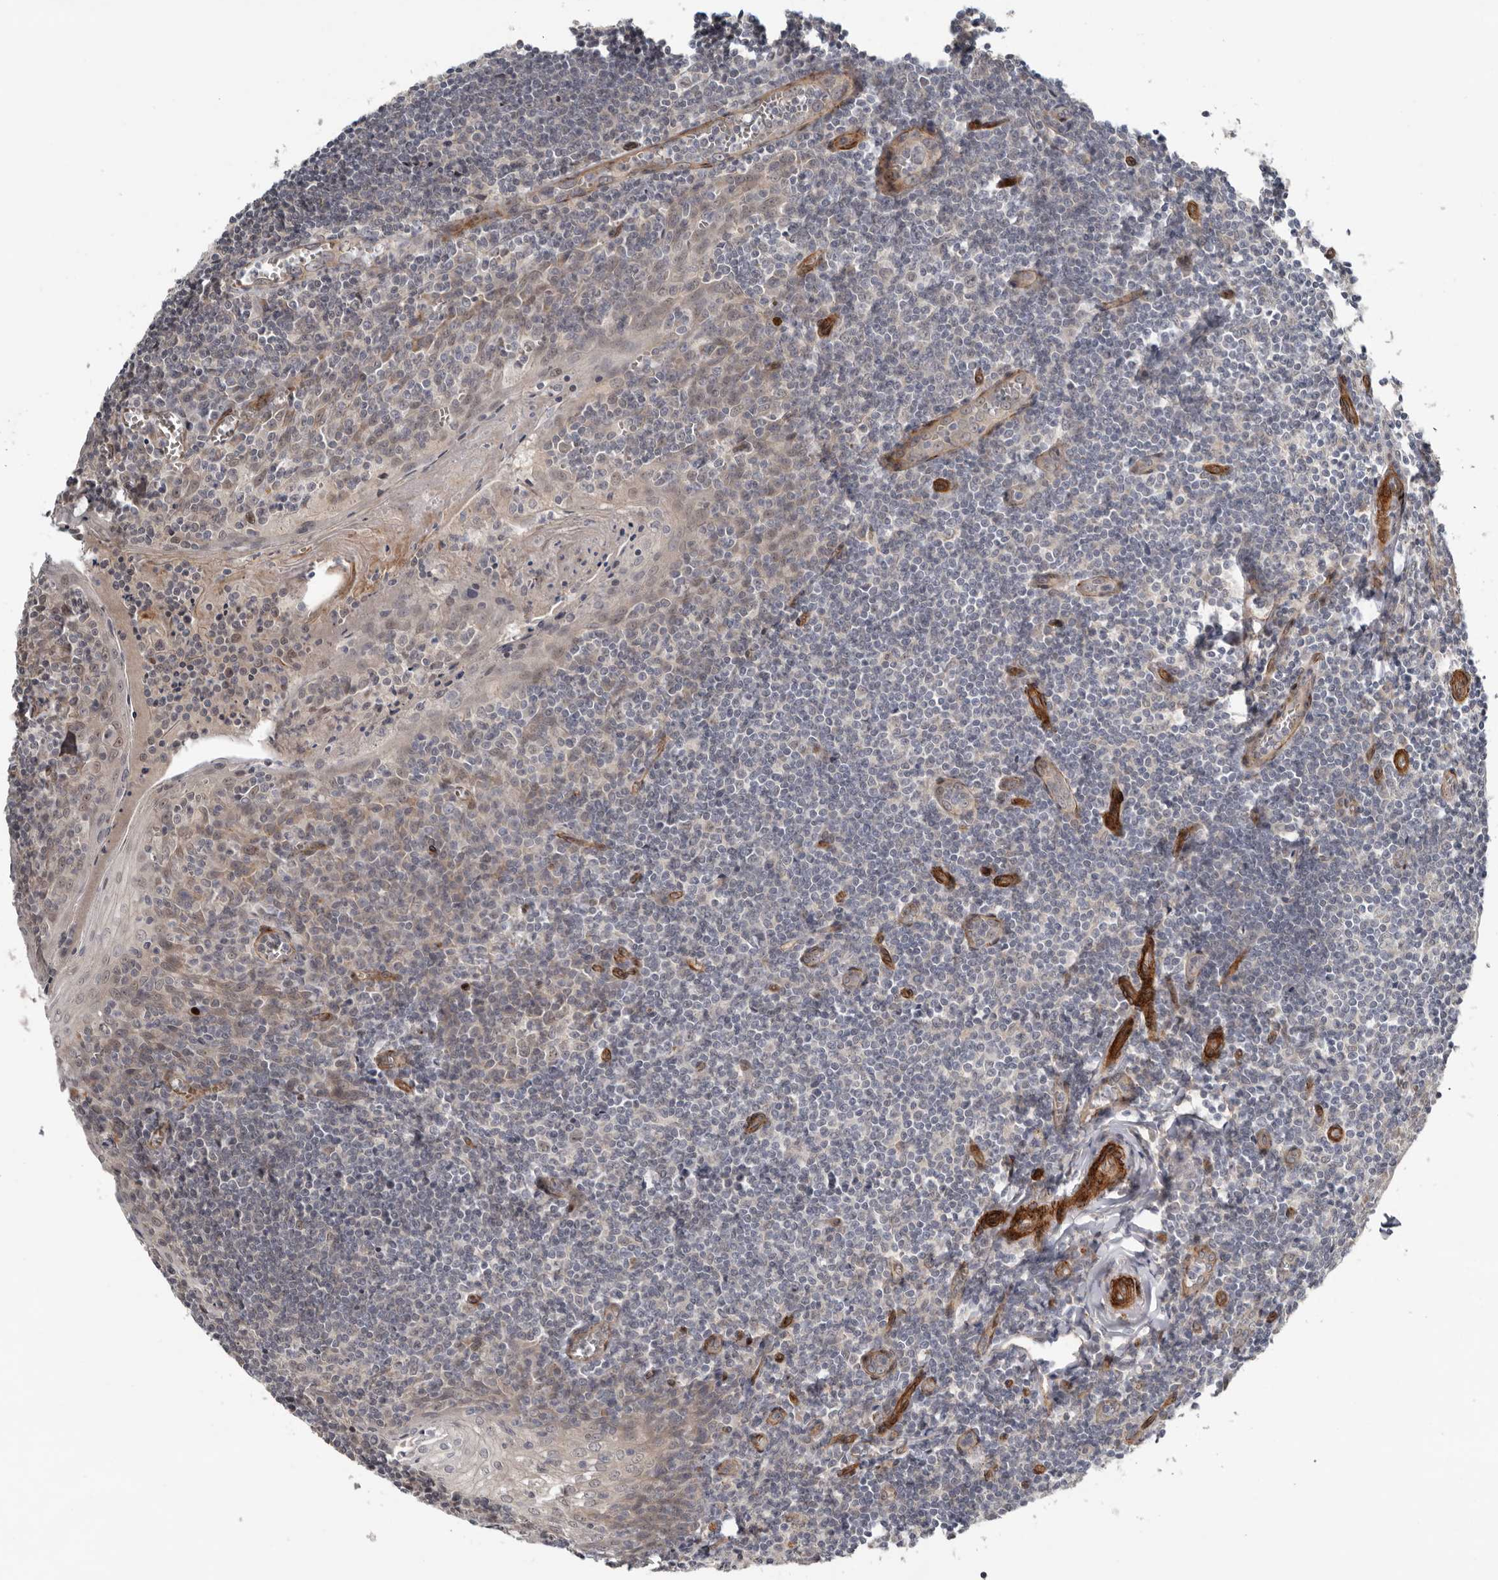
{"staining": {"intensity": "negative", "quantity": "none", "location": "none"}, "tissue": "tonsil", "cell_type": "Germinal center cells", "image_type": "normal", "snomed": [{"axis": "morphology", "description": "Normal tissue, NOS"}, {"axis": "topography", "description": "Tonsil"}], "caption": "Immunohistochemistry micrograph of normal tonsil: tonsil stained with DAB exhibits no significant protein positivity in germinal center cells. (IHC, brightfield microscopy, high magnification).", "gene": "RANBP17", "patient": {"sex": "male", "age": 27}}